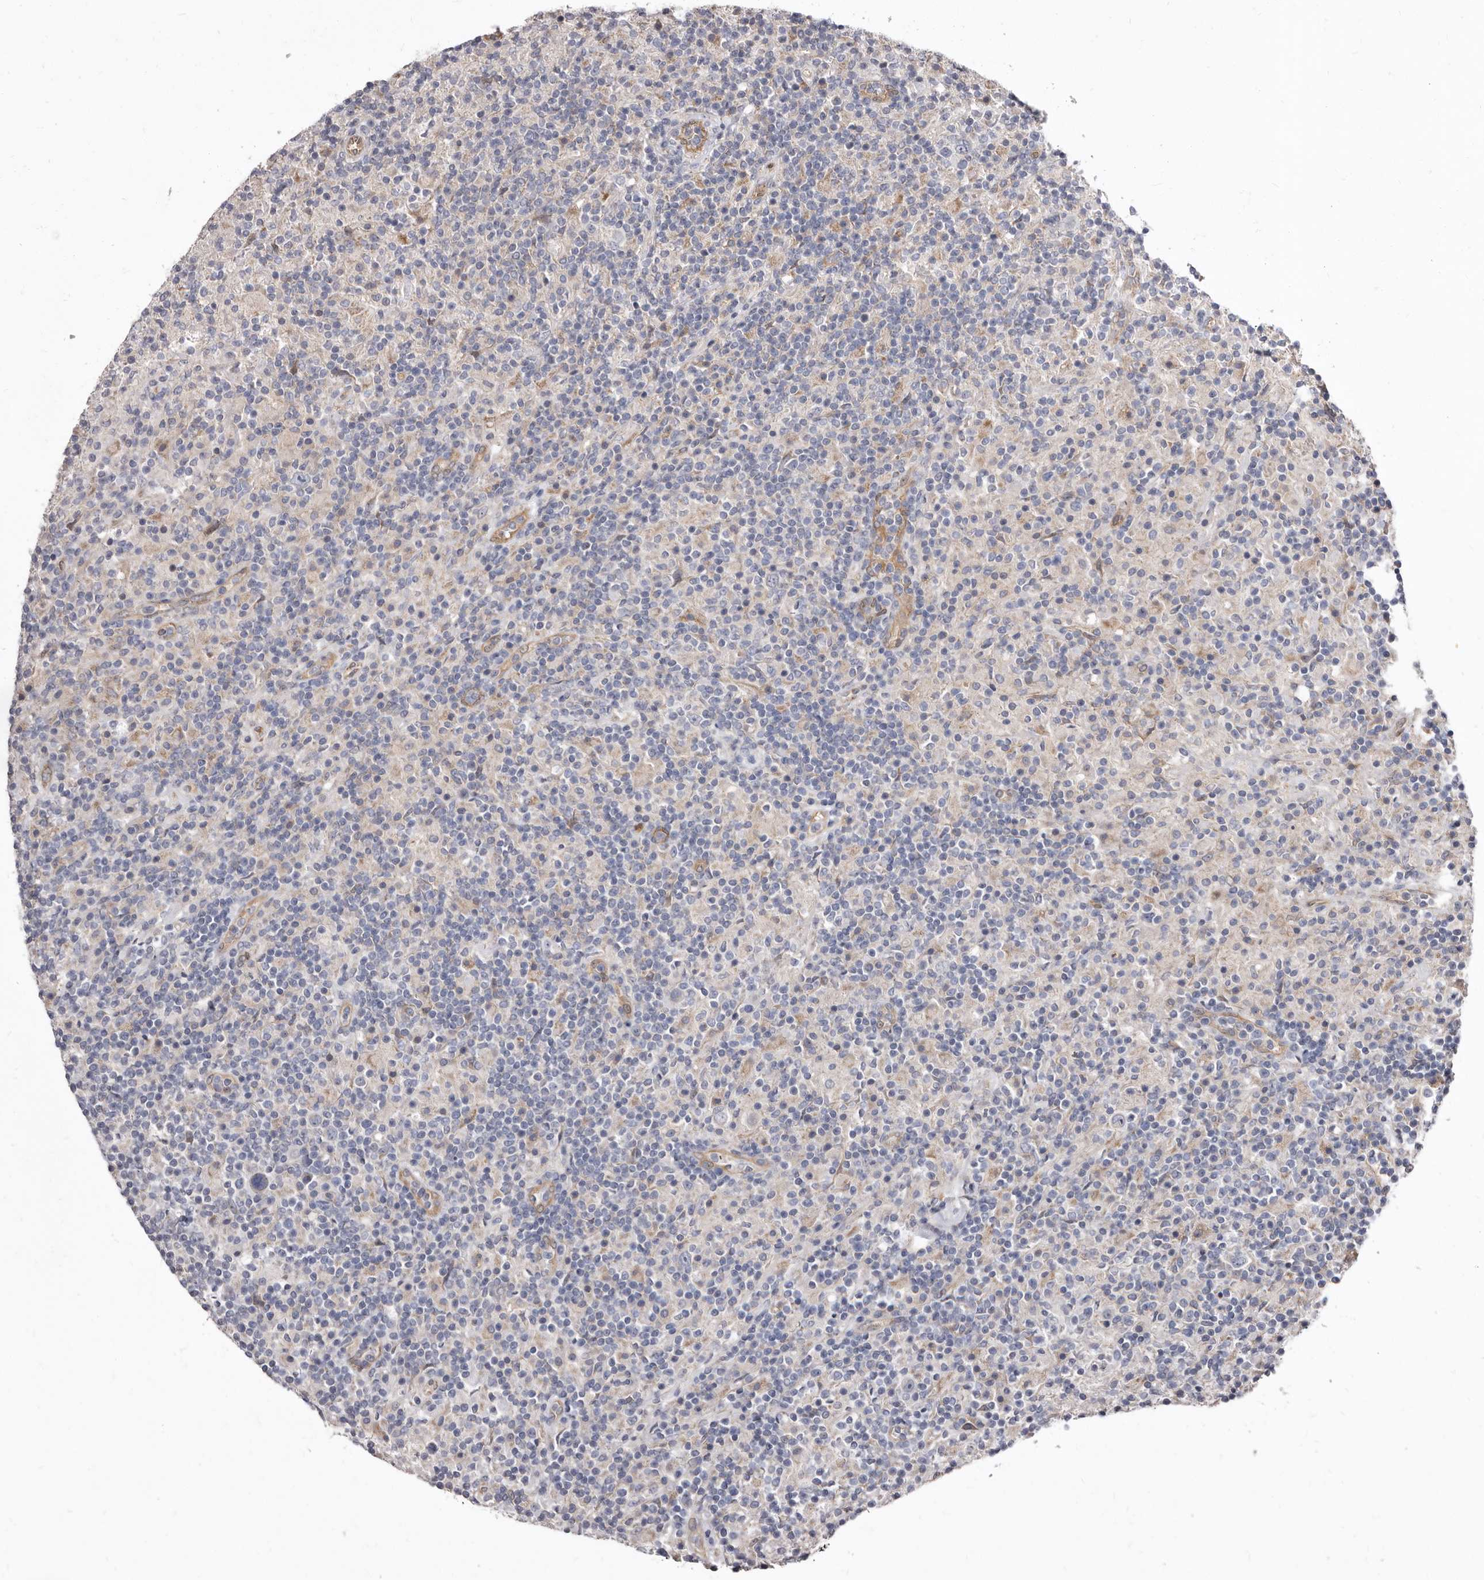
{"staining": {"intensity": "negative", "quantity": "none", "location": "none"}, "tissue": "lymphoma", "cell_type": "Tumor cells", "image_type": "cancer", "snomed": [{"axis": "morphology", "description": "Hodgkin's disease, NOS"}, {"axis": "topography", "description": "Lymph node"}], "caption": "The immunohistochemistry (IHC) photomicrograph has no significant expression in tumor cells of Hodgkin's disease tissue.", "gene": "FMO2", "patient": {"sex": "male", "age": 70}}